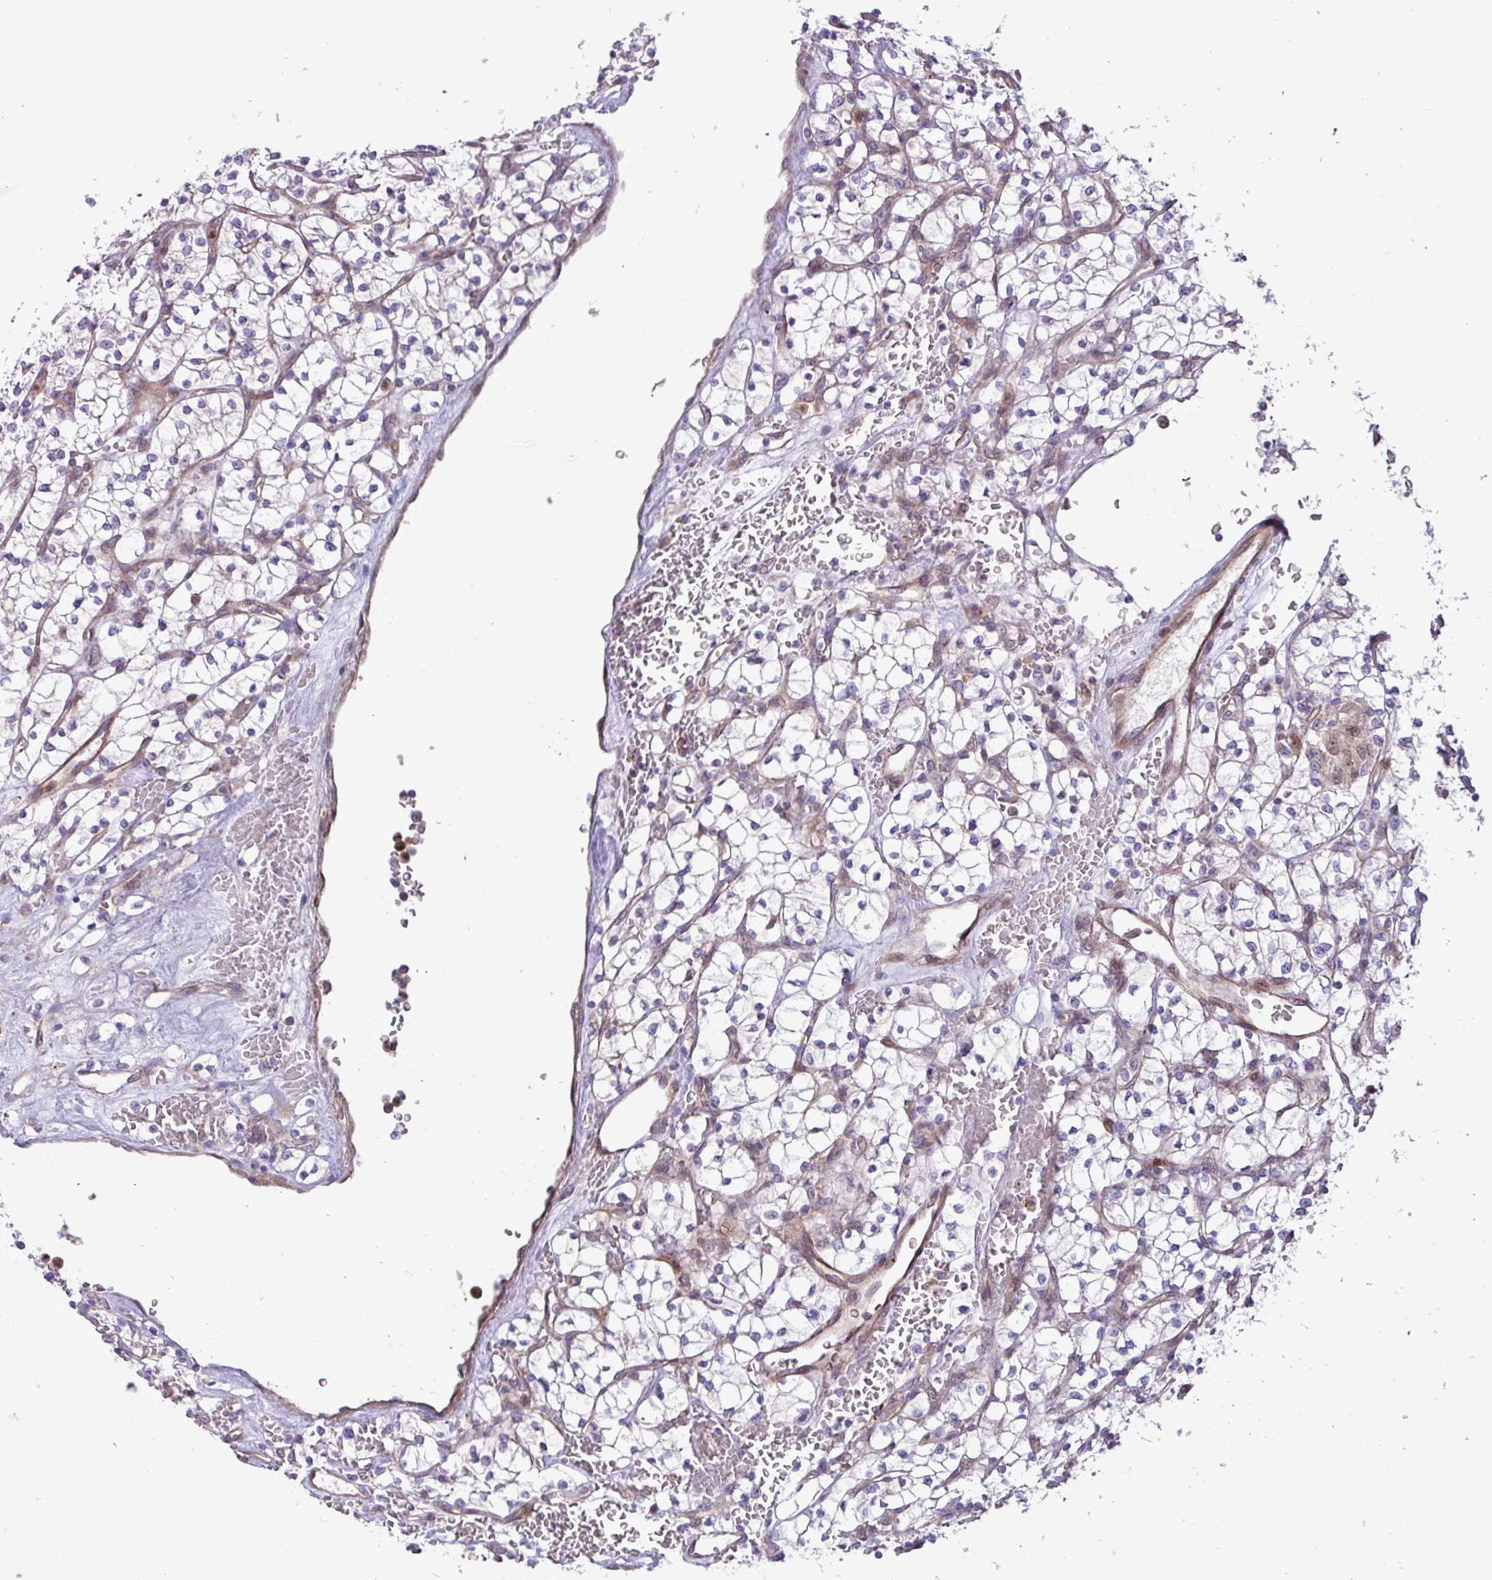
{"staining": {"intensity": "negative", "quantity": "none", "location": "none"}, "tissue": "renal cancer", "cell_type": "Tumor cells", "image_type": "cancer", "snomed": [{"axis": "morphology", "description": "Adenocarcinoma, NOS"}, {"axis": "topography", "description": "Kidney"}], "caption": "Immunohistochemical staining of renal adenocarcinoma shows no significant positivity in tumor cells. (DAB IHC with hematoxylin counter stain).", "gene": "CNTRL", "patient": {"sex": "female", "age": 64}}